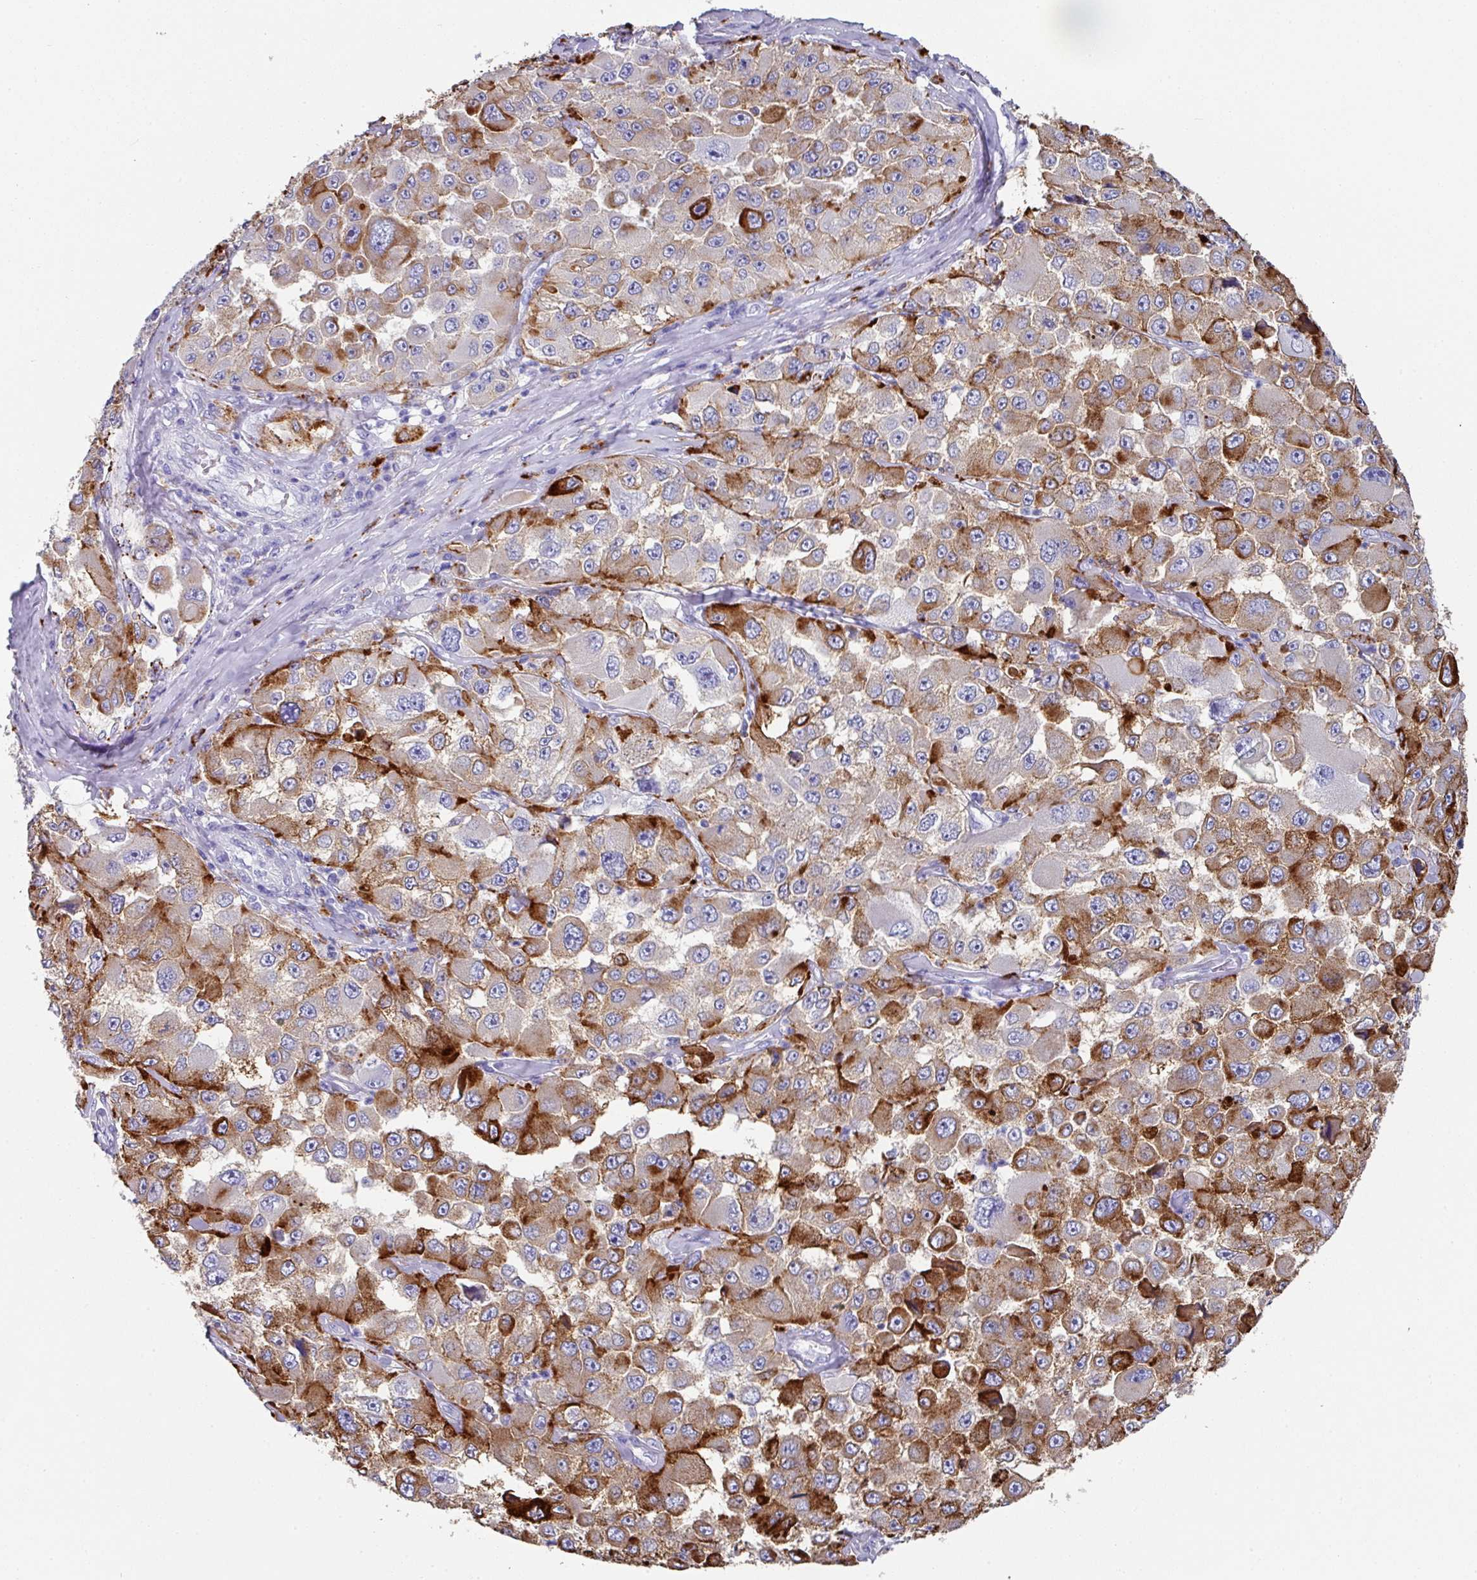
{"staining": {"intensity": "strong", "quantity": "25%-75%", "location": "cytoplasmic/membranous"}, "tissue": "melanoma", "cell_type": "Tumor cells", "image_type": "cancer", "snomed": [{"axis": "morphology", "description": "Malignant melanoma, Metastatic site"}, {"axis": "topography", "description": "Lymph node"}], "caption": "Human melanoma stained with a brown dye exhibits strong cytoplasmic/membranous positive staining in approximately 25%-75% of tumor cells.", "gene": "CPVL", "patient": {"sex": "male", "age": 62}}